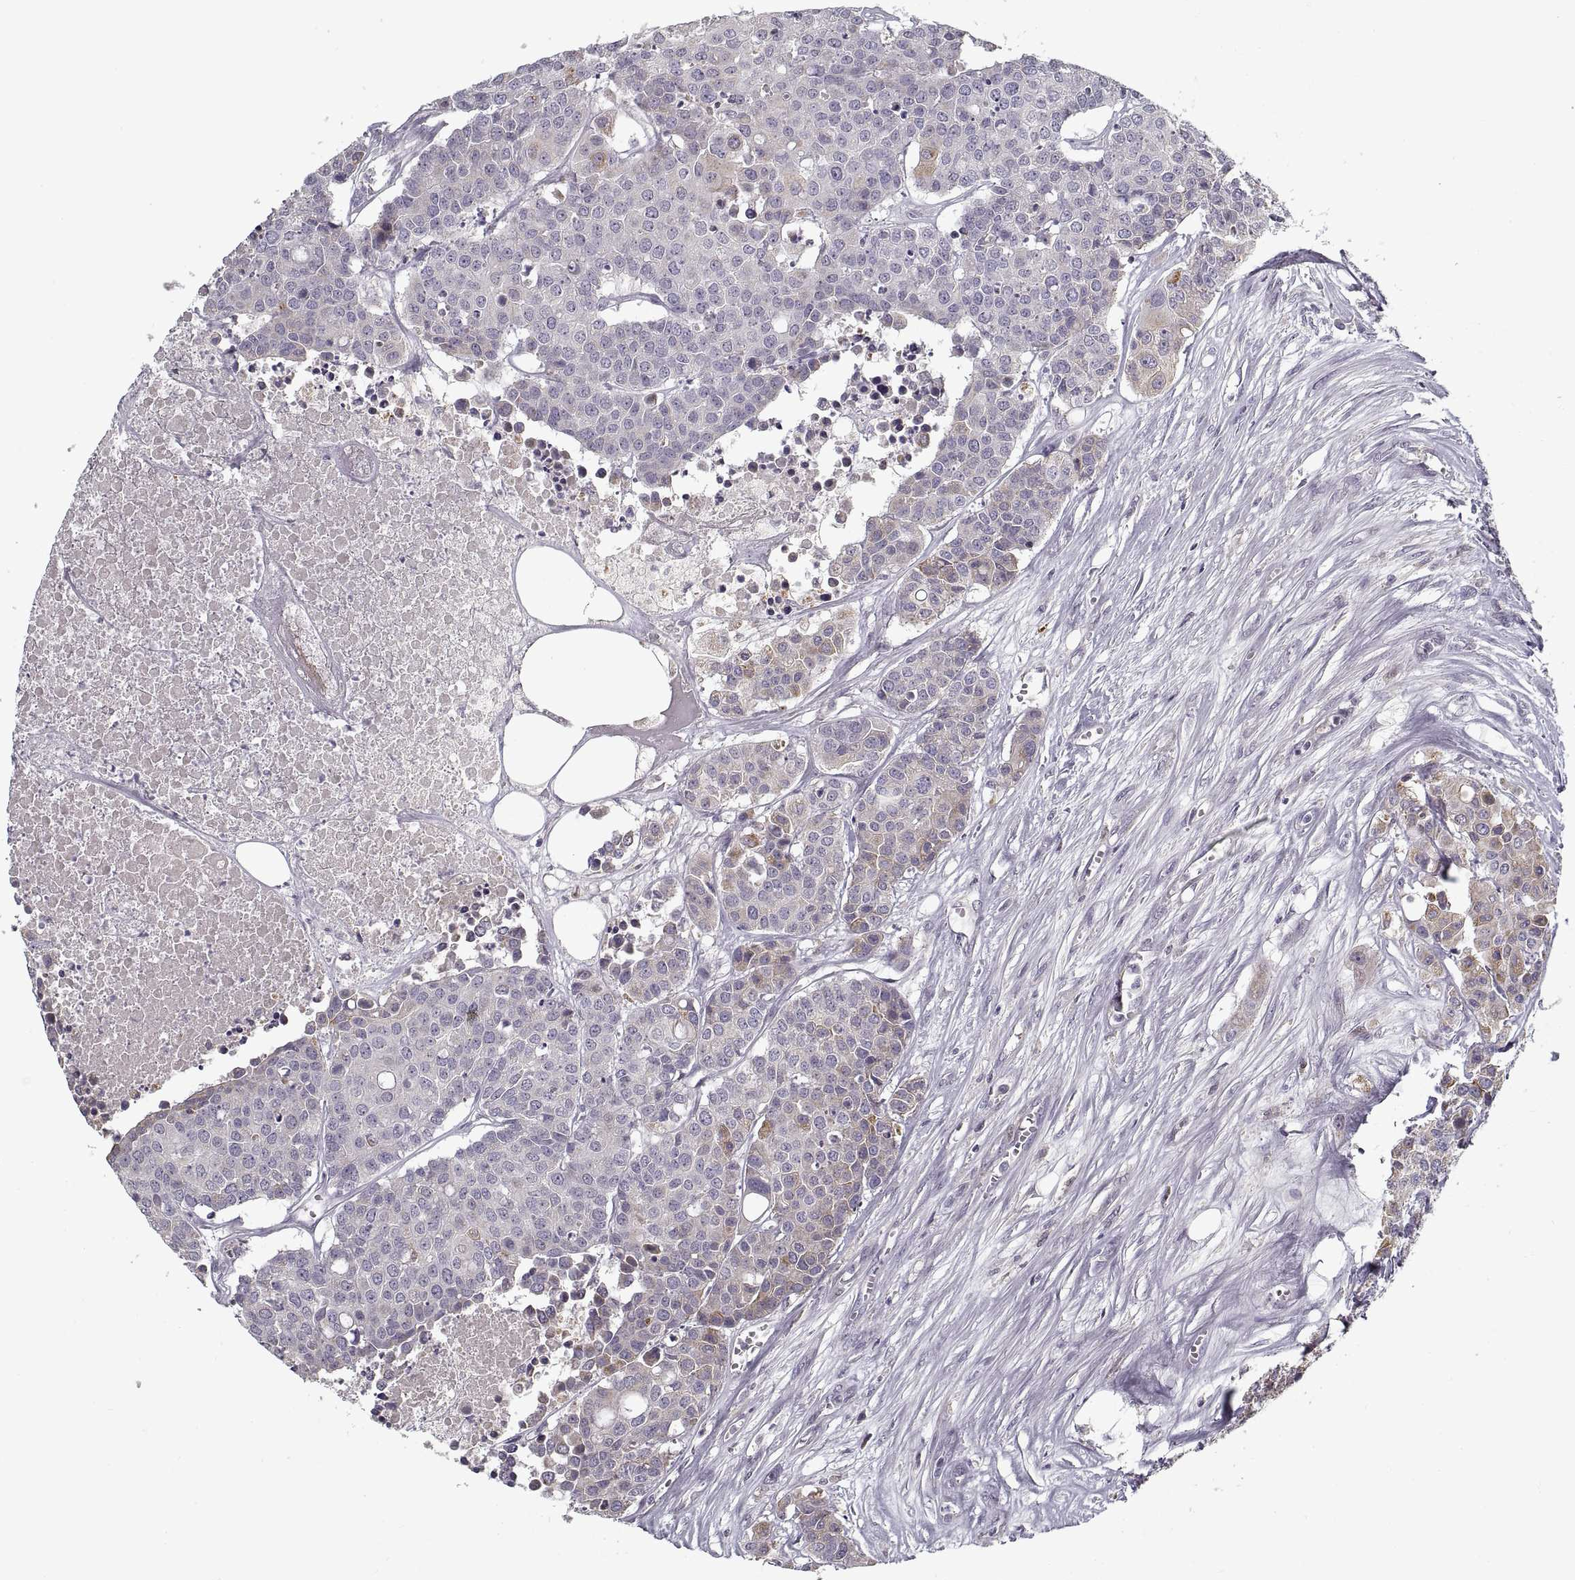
{"staining": {"intensity": "weak", "quantity": "<25%", "location": "cytoplasmic/membranous"}, "tissue": "carcinoid", "cell_type": "Tumor cells", "image_type": "cancer", "snomed": [{"axis": "morphology", "description": "Carcinoid, malignant, NOS"}, {"axis": "topography", "description": "Colon"}], "caption": "Tumor cells are negative for protein expression in human carcinoid. Brightfield microscopy of immunohistochemistry (IHC) stained with DAB (3,3'-diaminobenzidine) (brown) and hematoxylin (blue), captured at high magnification.", "gene": "GAD2", "patient": {"sex": "male", "age": 81}}